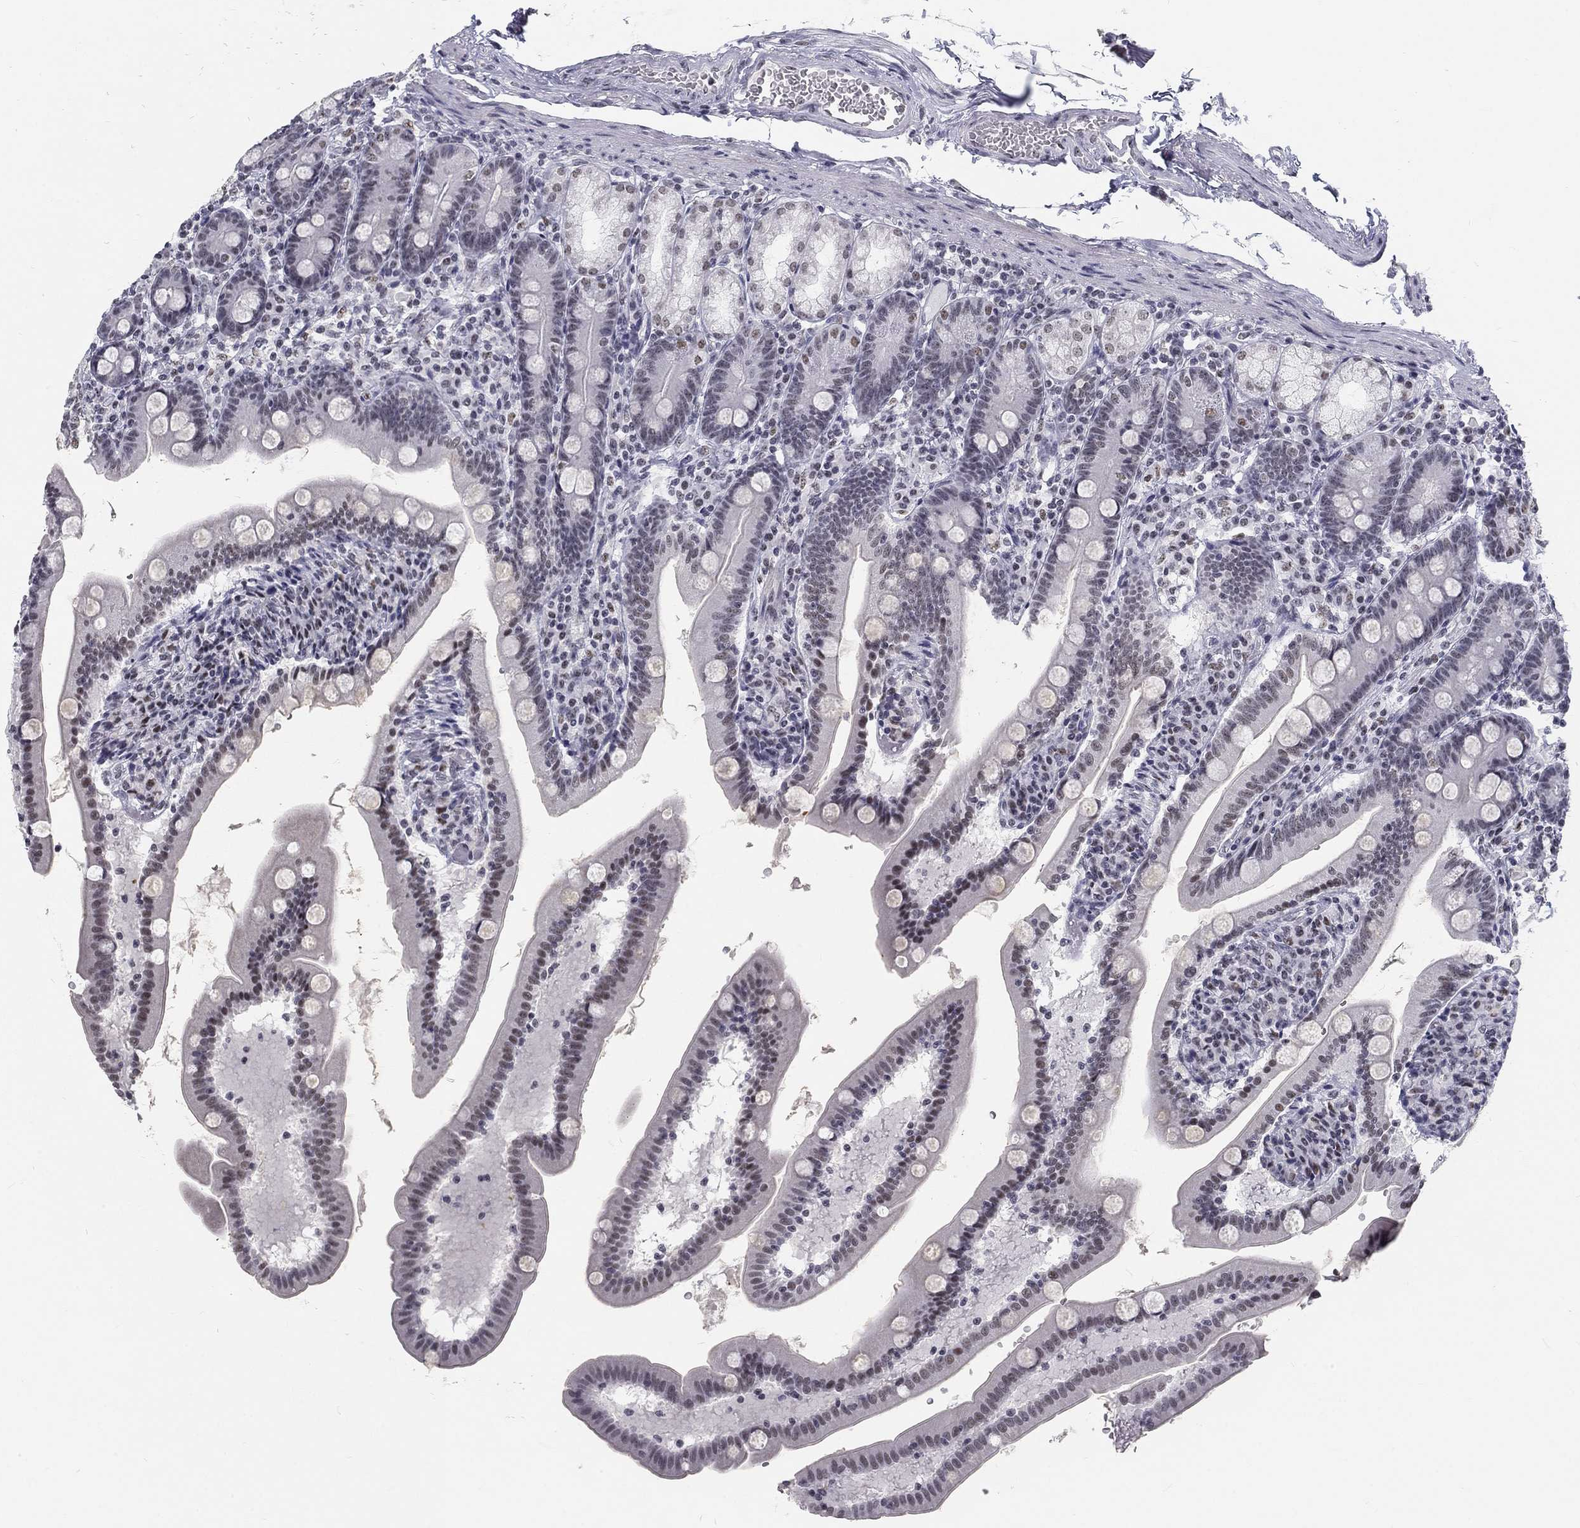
{"staining": {"intensity": "weak", "quantity": "<25%", "location": "nuclear"}, "tissue": "duodenum", "cell_type": "Glandular cells", "image_type": "normal", "snomed": [{"axis": "morphology", "description": "Normal tissue, NOS"}, {"axis": "topography", "description": "Duodenum"}], "caption": "This is an immunohistochemistry (IHC) image of benign human duodenum. There is no expression in glandular cells.", "gene": "SNORC", "patient": {"sex": "female", "age": 67}}